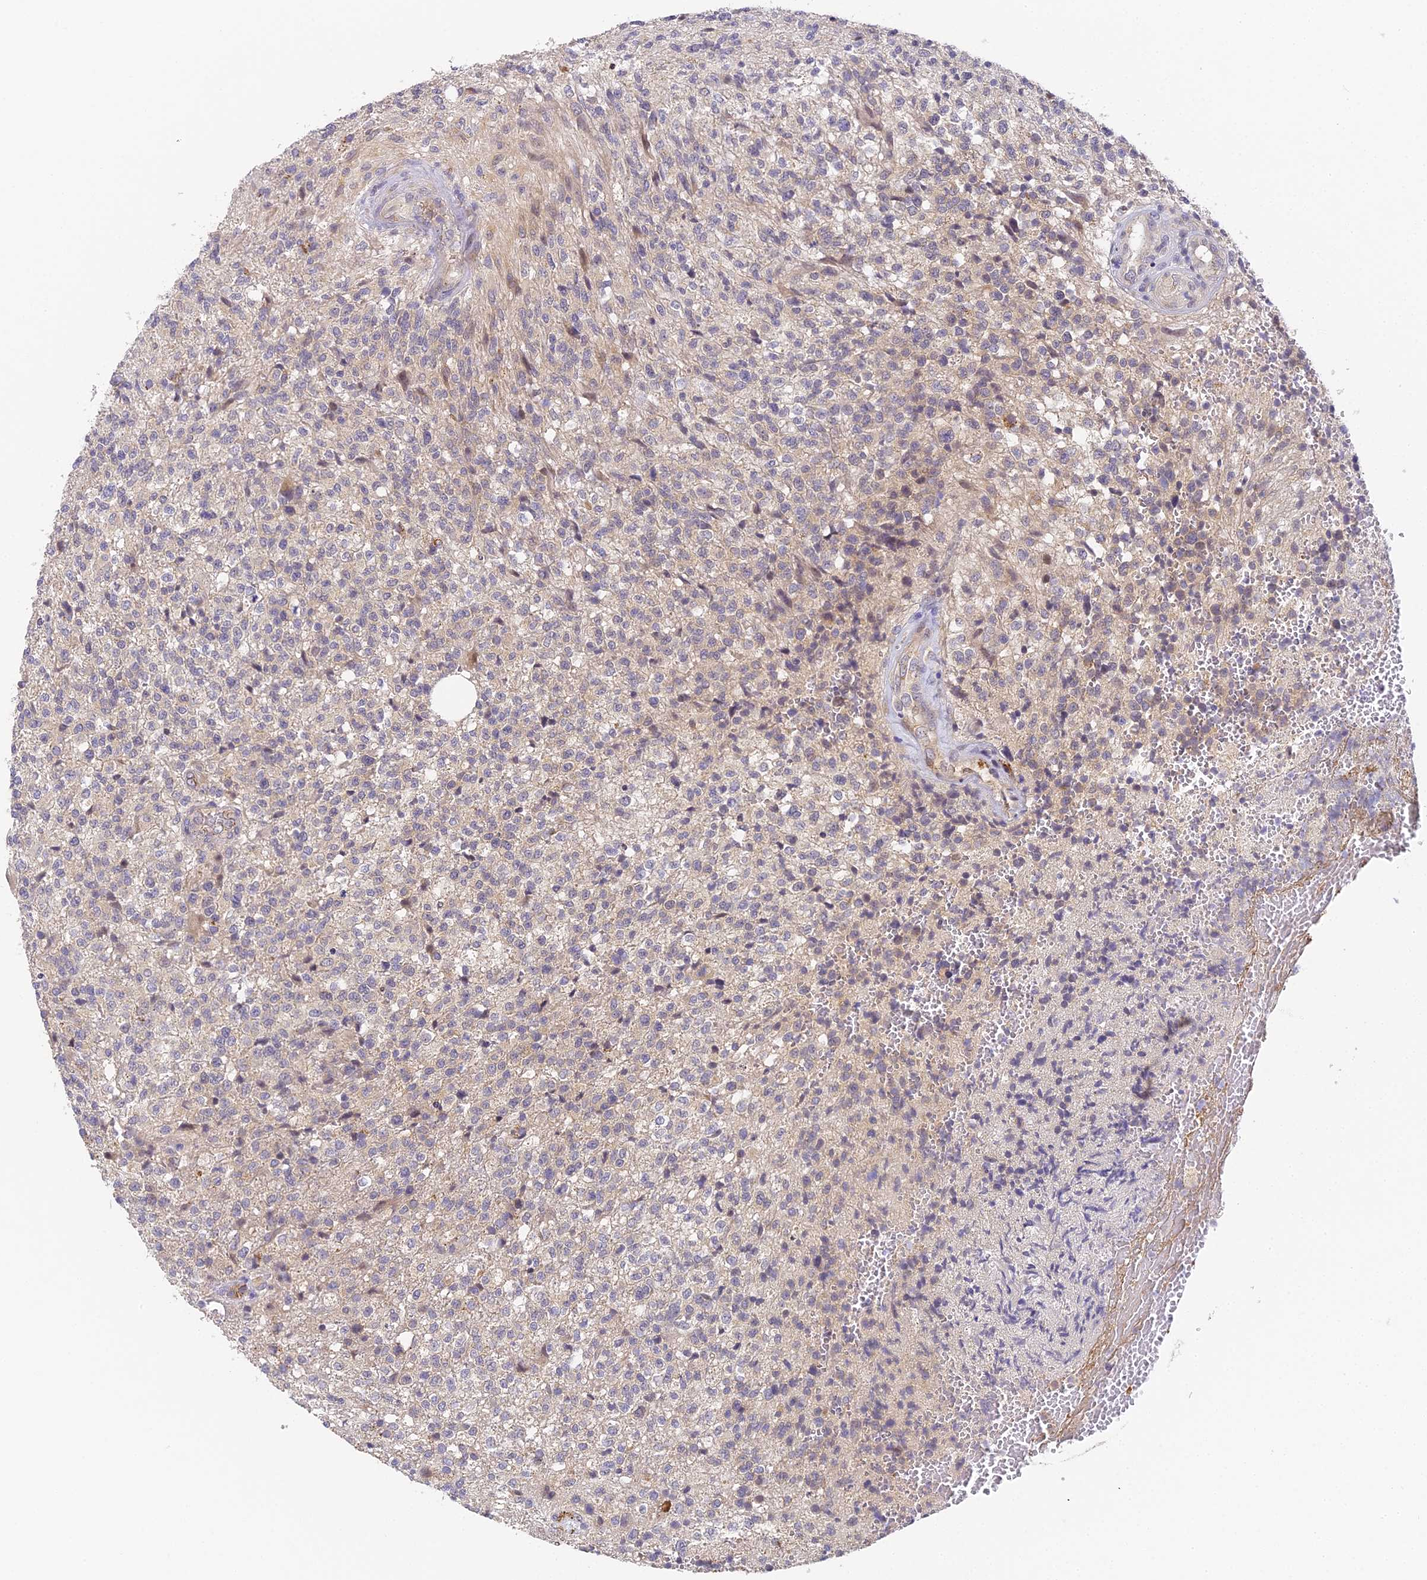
{"staining": {"intensity": "weak", "quantity": "<25%", "location": "cytoplasmic/membranous"}, "tissue": "glioma", "cell_type": "Tumor cells", "image_type": "cancer", "snomed": [{"axis": "morphology", "description": "Glioma, malignant, High grade"}, {"axis": "topography", "description": "Brain"}], "caption": "A high-resolution image shows immunohistochemistry (IHC) staining of malignant glioma (high-grade), which shows no significant staining in tumor cells.", "gene": "DNAAF10", "patient": {"sex": "male", "age": 56}}